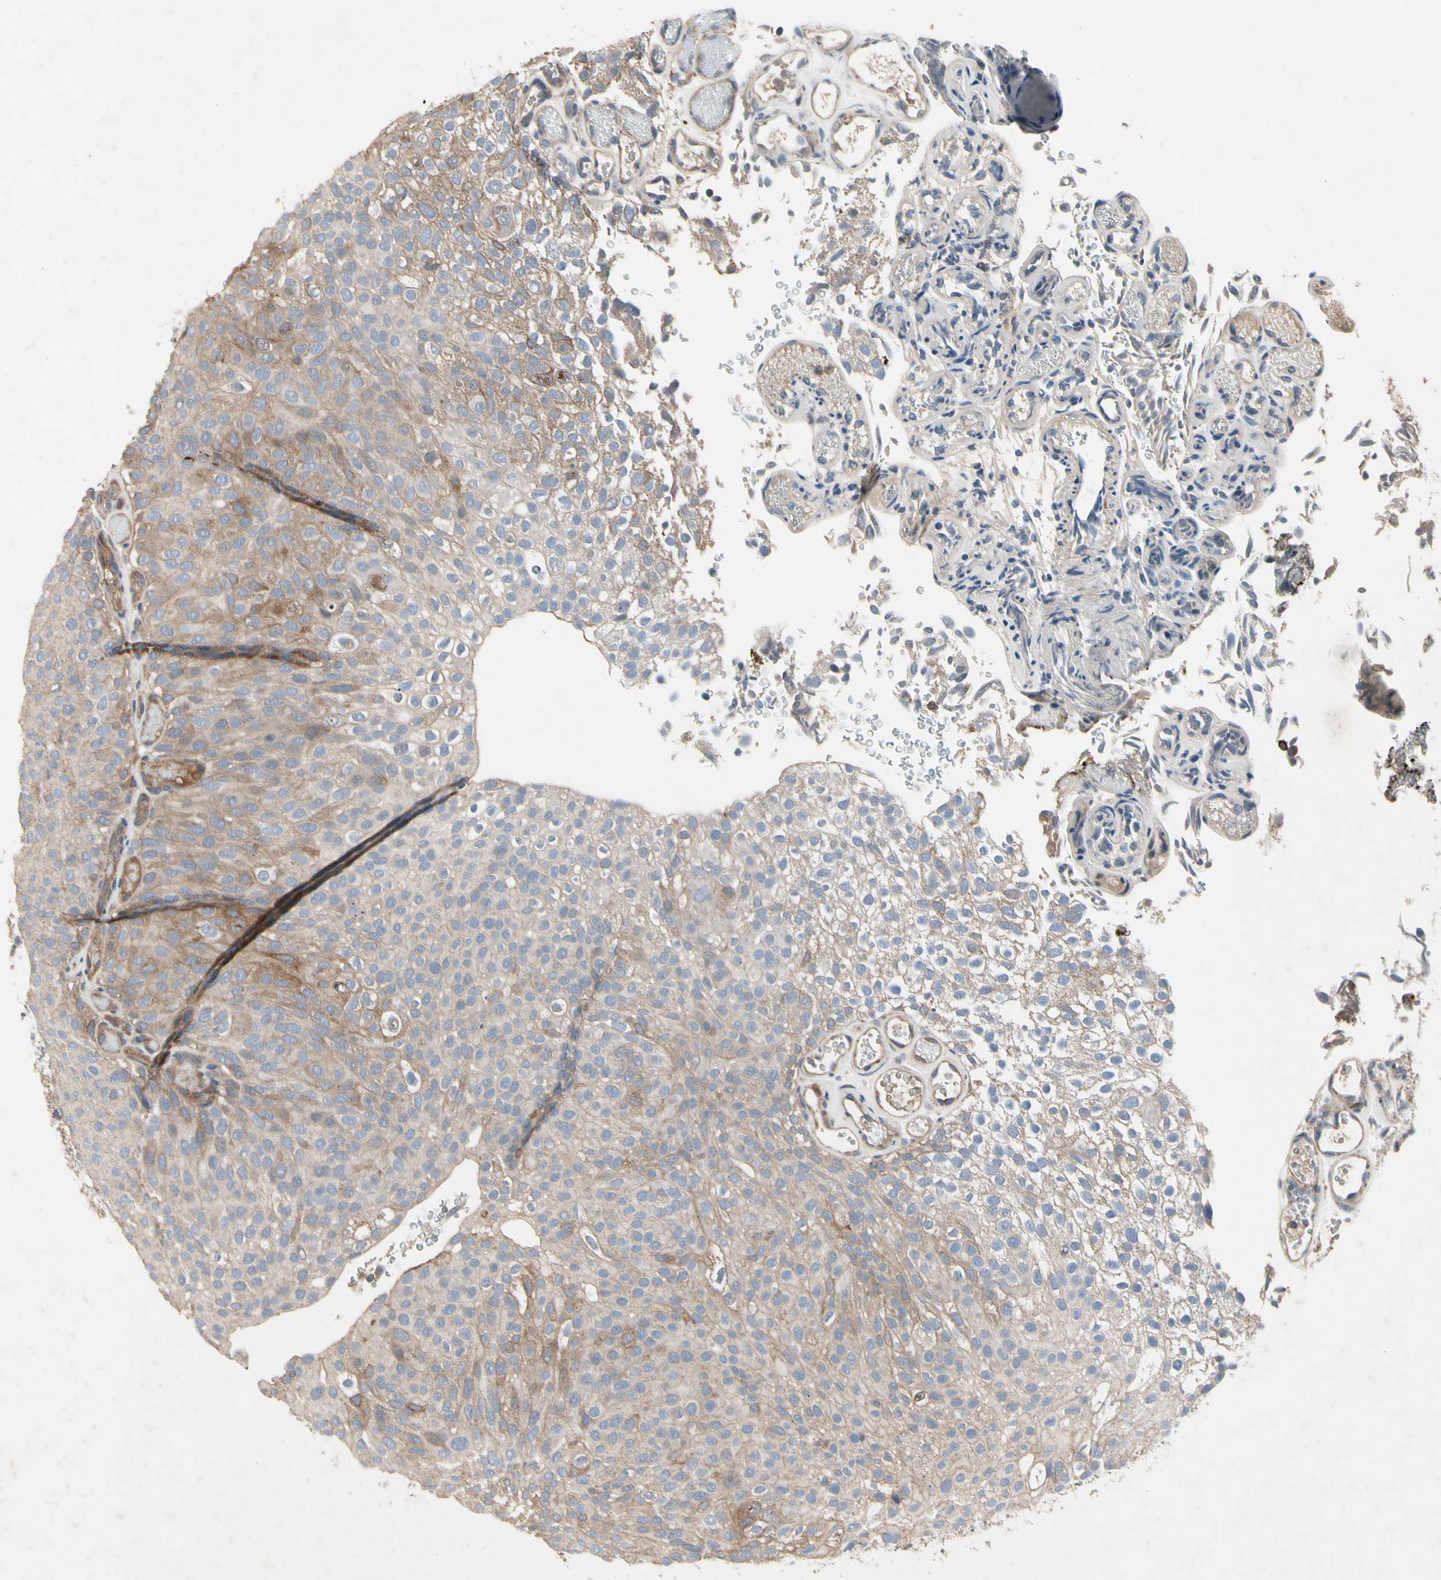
{"staining": {"intensity": "moderate", "quantity": "<25%", "location": "cytoplasmic/membranous"}, "tissue": "urothelial cancer", "cell_type": "Tumor cells", "image_type": "cancer", "snomed": [{"axis": "morphology", "description": "Urothelial carcinoma, Low grade"}, {"axis": "topography", "description": "Urinary bladder"}], "caption": "Immunohistochemical staining of human low-grade urothelial carcinoma demonstrates low levels of moderate cytoplasmic/membranous protein staining in approximately <25% of tumor cells. The protein is stained brown, and the nuclei are stained in blue (DAB (3,3'-diaminobenzidine) IHC with brightfield microscopy, high magnification).", "gene": "CRTAC1", "patient": {"sex": "male", "age": 78}}